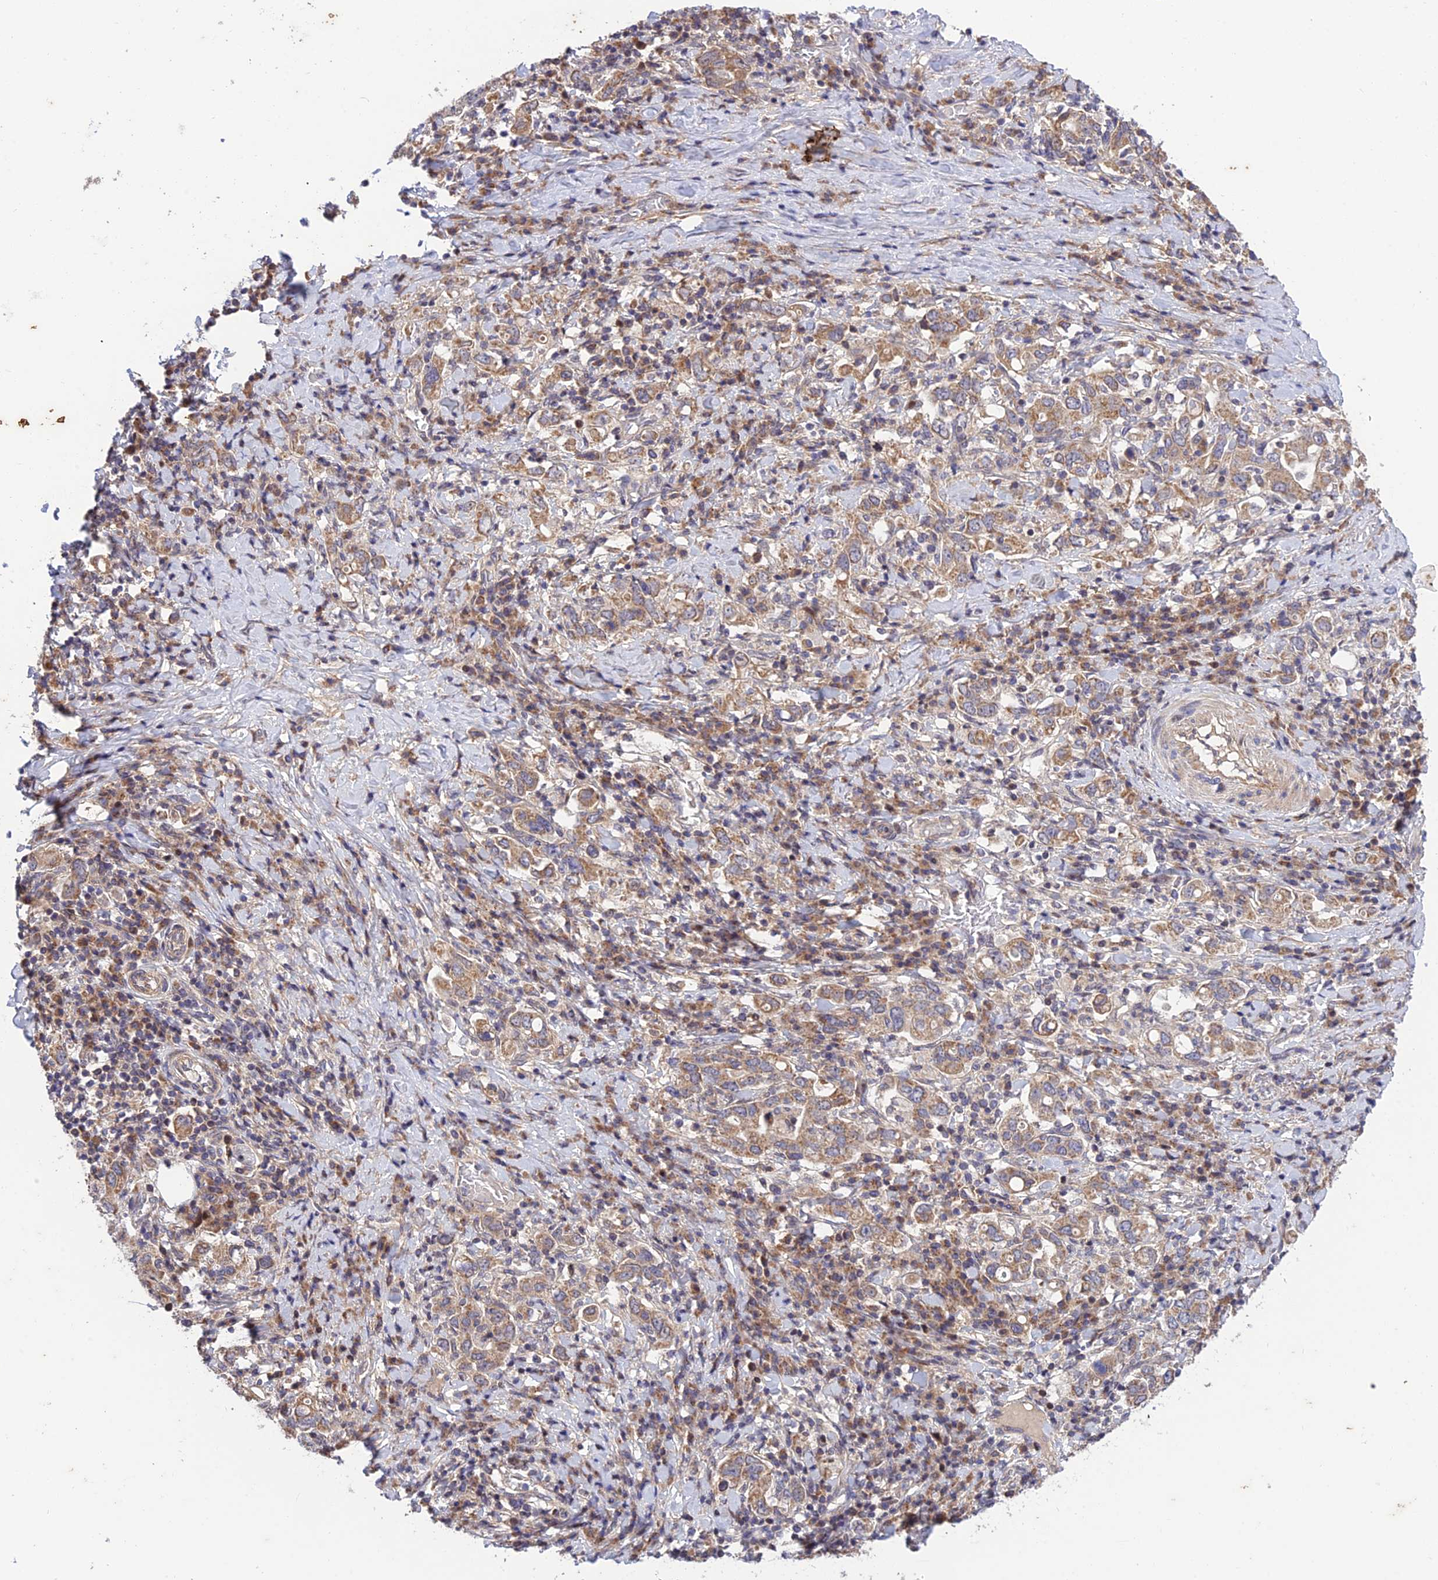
{"staining": {"intensity": "moderate", "quantity": ">75%", "location": "cytoplasmic/membranous"}, "tissue": "stomach cancer", "cell_type": "Tumor cells", "image_type": "cancer", "snomed": [{"axis": "morphology", "description": "Adenocarcinoma, NOS"}, {"axis": "topography", "description": "Stomach, upper"}, {"axis": "topography", "description": "Stomach"}], "caption": "High-power microscopy captured an immunohistochemistry micrograph of stomach cancer (adenocarcinoma), revealing moderate cytoplasmic/membranous staining in about >75% of tumor cells. The staining was performed using DAB (3,3'-diaminobenzidine) to visualize the protein expression in brown, while the nuclei were stained in blue with hematoxylin (Magnification: 20x).", "gene": "PLEKHG2", "patient": {"sex": "male", "age": 62}}